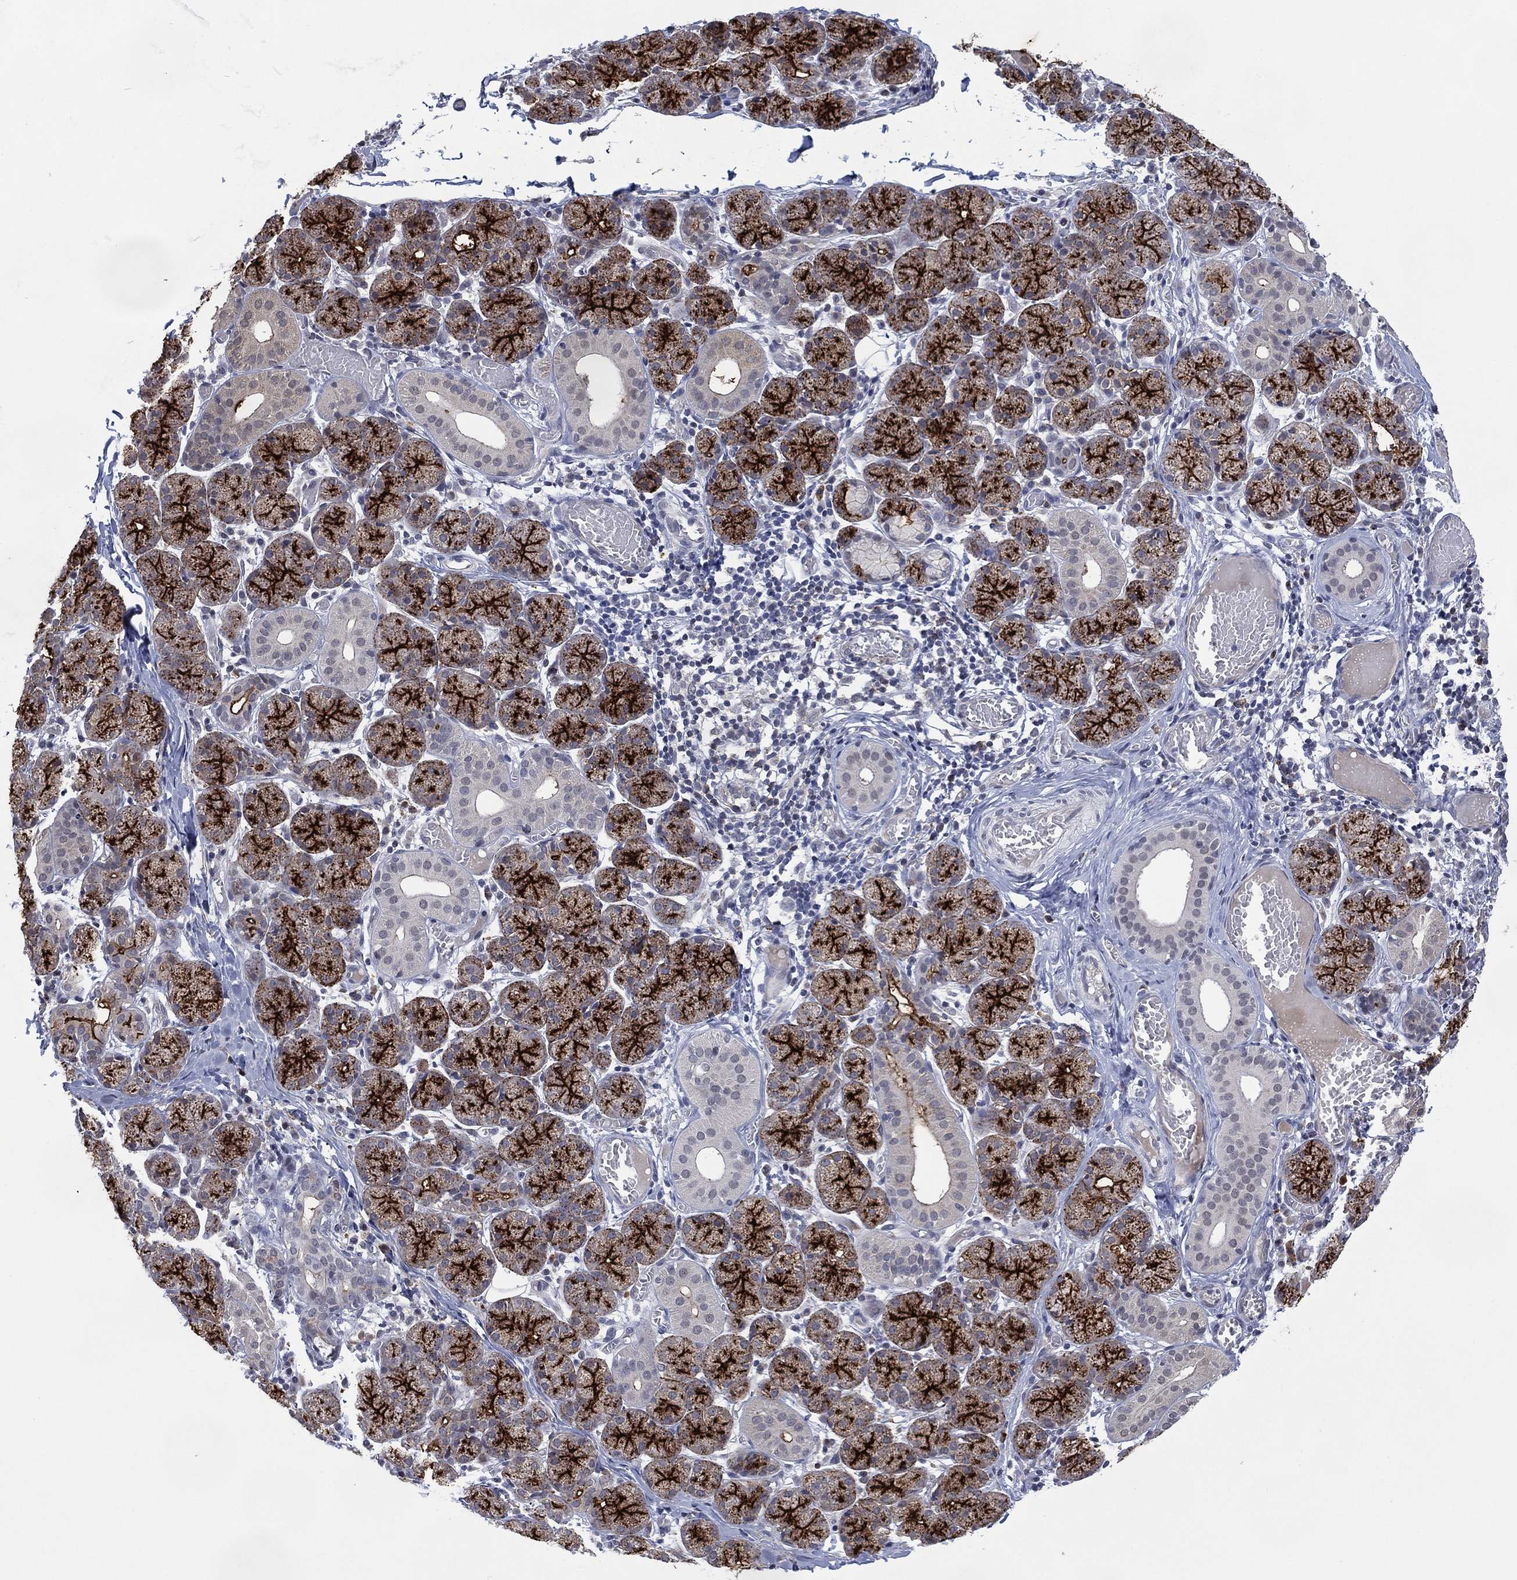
{"staining": {"intensity": "strong", "quantity": "25%-75%", "location": "cytoplasmic/membranous"}, "tissue": "salivary gland", "cell_type": "Glandular cells", "image_type": "normal", "snomed": [{"axis": "morphology", "description": "Normal tissue, NOS"}, {"axis": "topography", "description": "Salivary gland"}, {"axis": "topography", "description": "Peripheral nerve tissue"}], "caption": "IHC histopathology image of benign human salivary gland stained for a protein (brown), which demonstrates high levels of strong cytoplasmic/membranous positivity in approximately 25%-75% of glandular cells.", "gene": "DPP4", "patient": {"sex": "female", "age": 24}}